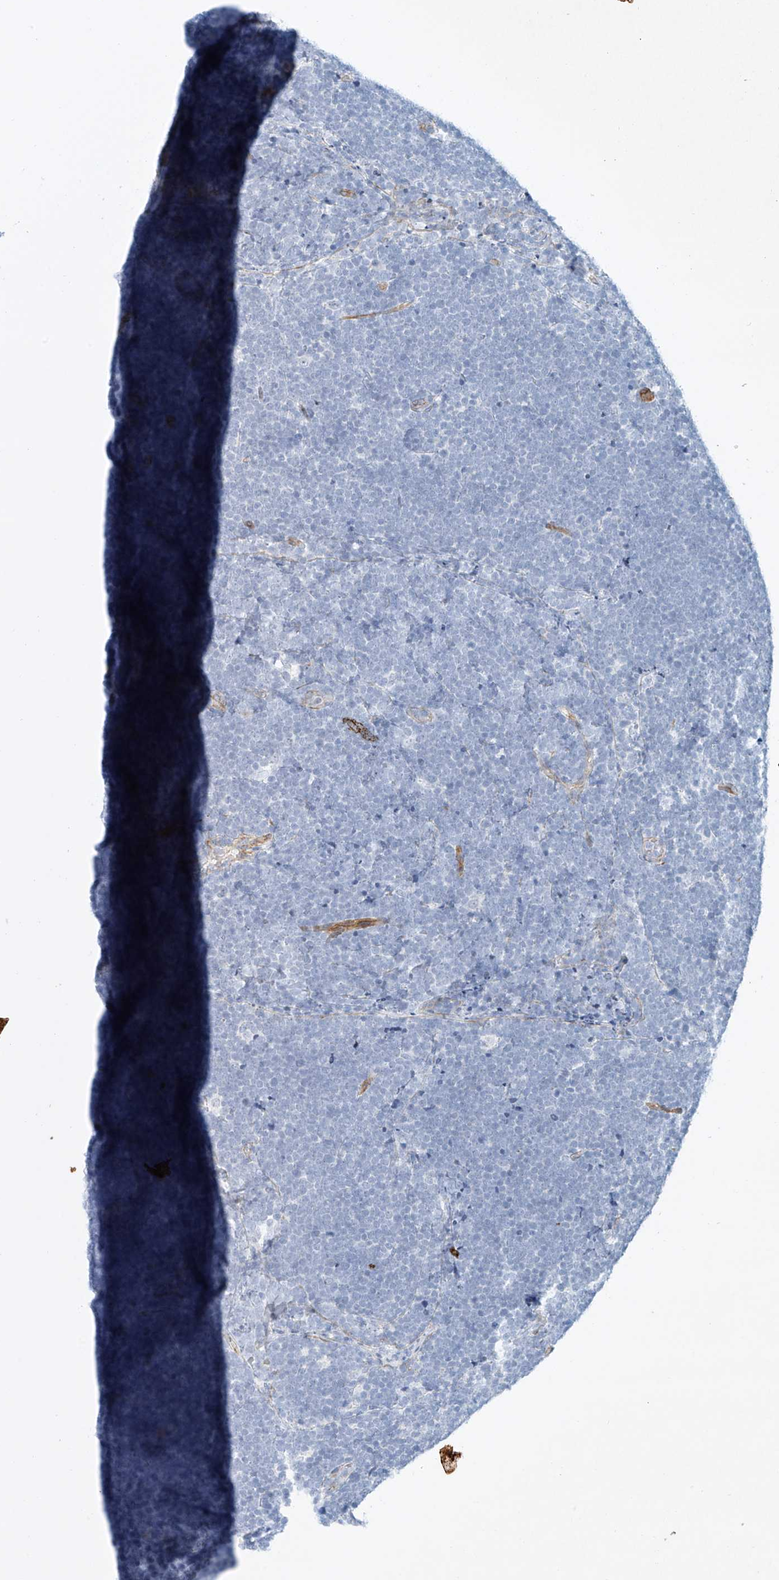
{"staining": {"intensity": "negative", "quantity": "none", "location": "none"}, "tissue": "lymphoma", "cell_type": "Tumor cells", "image_type": "cancer", "snomed": [{"axis": "morphology", "description": "Malignant lymphoma, non-Hodgkin's type, High grade"}, {"axis": "topography", "description": "Lymph node"}], "caption": "Photomicrograph shows no significant protein expression in tumor cells of lymphoma. (Stains: DAB (3,3'-diaminobenzidine) IHC with hematoxylin counter stain, Microscopy: brightfield microscopy at high magnification).", "gene": "REEP2", "patient": {"sex": "male", "age": 13}}